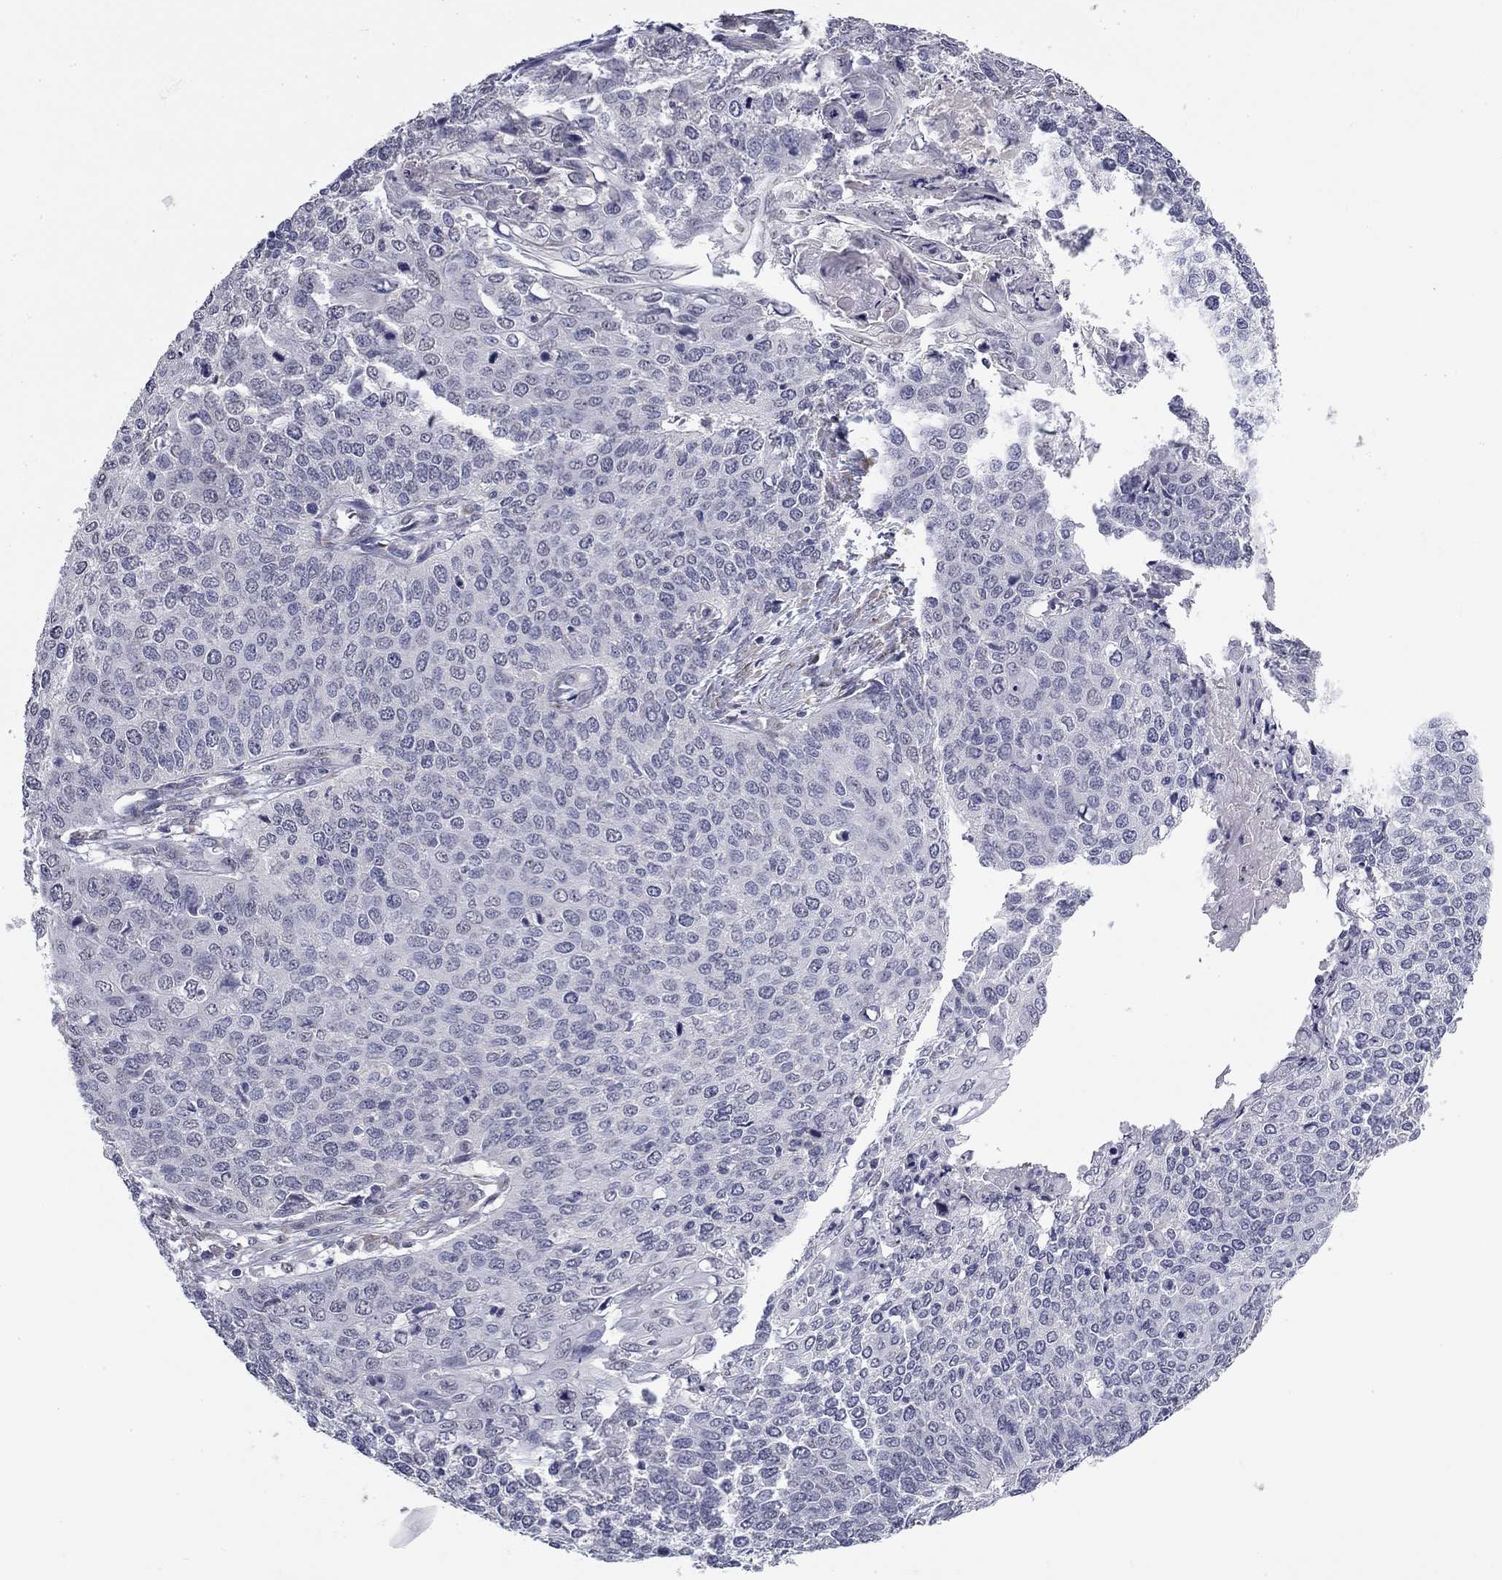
{"staining": {"intensity": "negative", "quantity": "none", "location": "none"}, "tissue": "cervical cancer", "cell_type": "Tumor cells", "image_type": "cancer", "snomed": [{"axis": "morphology", "description": "Squamous cell carcinoma, NOS"}, {"axis": "topography", "description": "Cervix"}], "caption": "An image of cervical cancer stained for a protein shows no brown staining in tumor cells.", "gene": "PRRT2", "patient": {"sex": "female", "age": 39}}